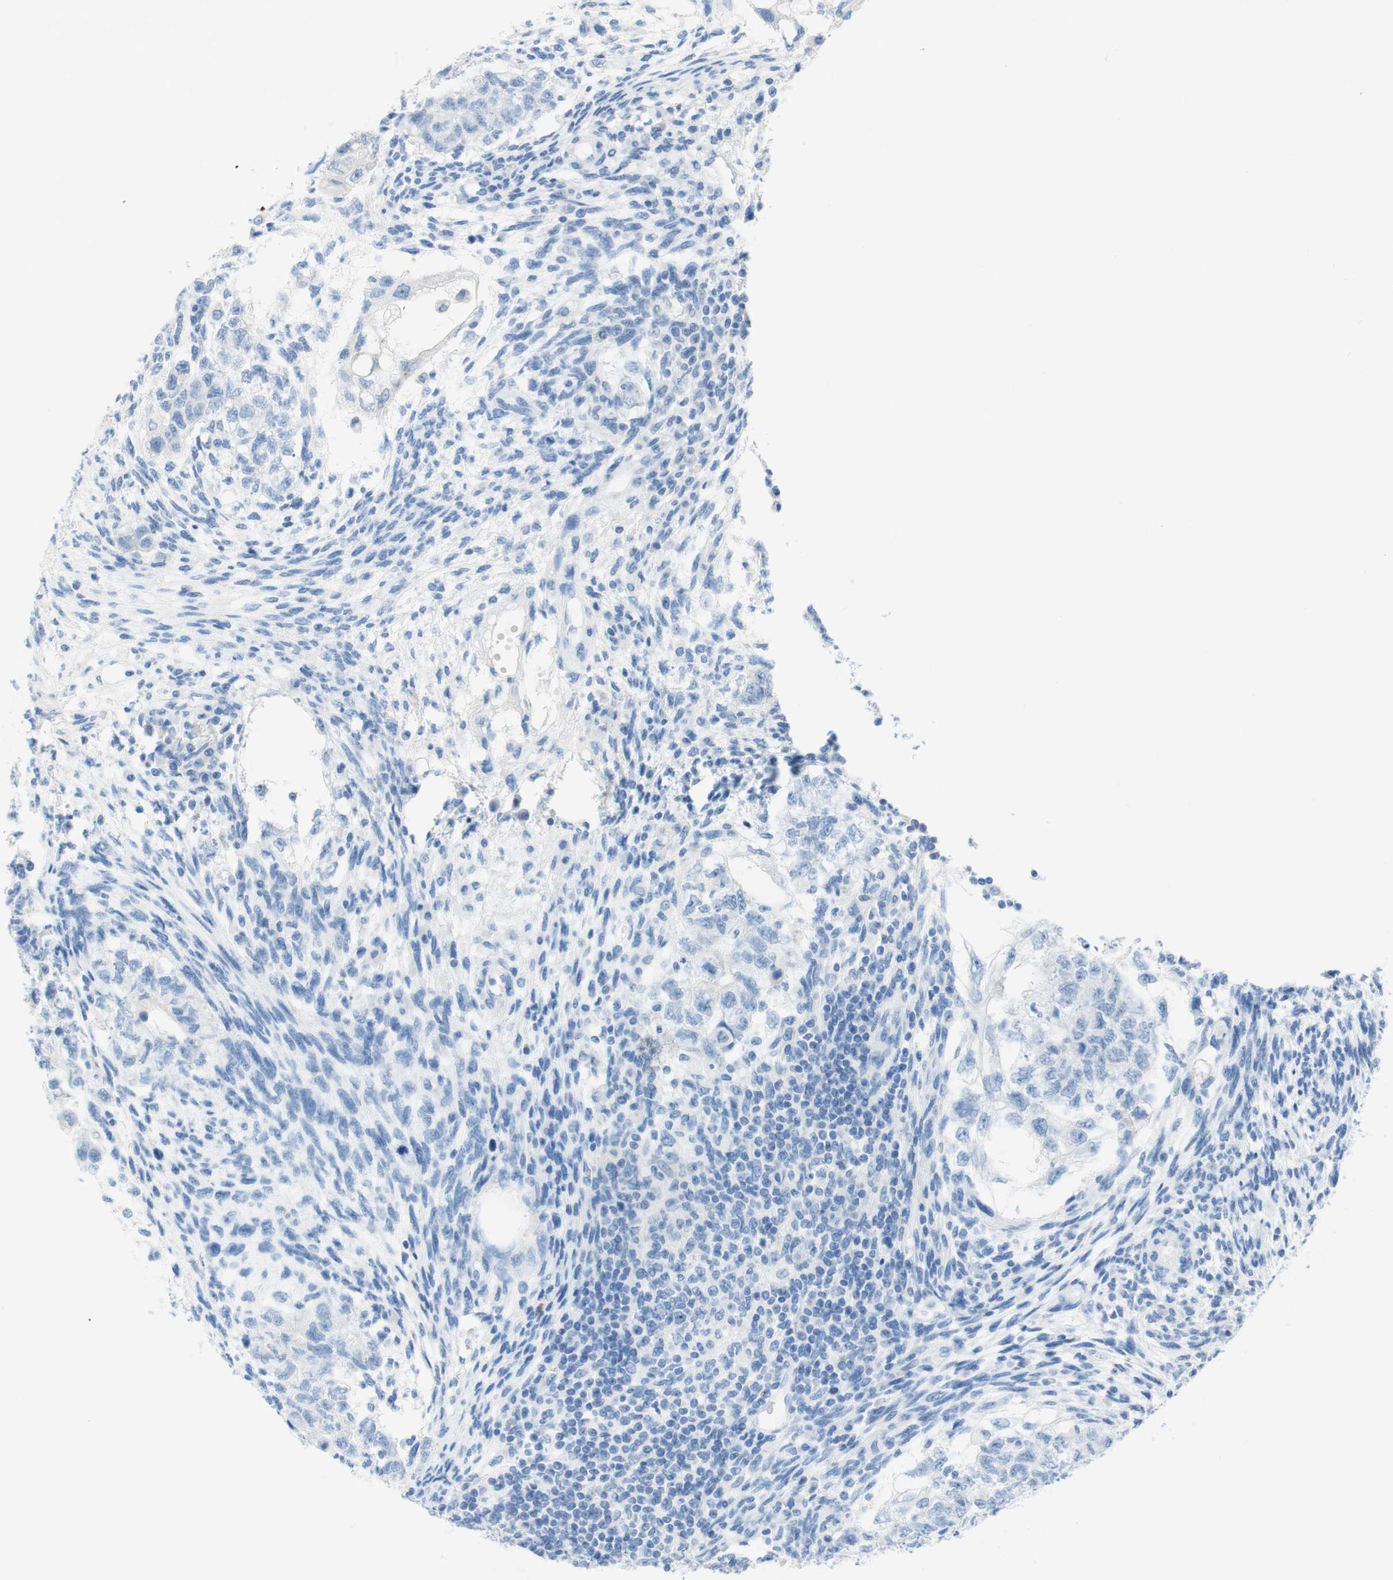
{"staining": {"intensity": "negative", "quantity": "none", "location": "none"}, "tissue": "testis cancer", "cell_type": "Tumor cells", "image_type": "cancer", "snomed": [{"axis": "morphology", "description": "Normal tissue, NOS"}, {"axis": "morphology", "description": "Carcinoma, Embryonal, NOS"}, {"axis": "topography", "description": "Testis"}], "caption": "This image is of testis embryonal carcinoma stained with IHC to label a protein in brown with the nuclei are counter-stained blue. There is no staining in tumor cells.", "gene": "CEACAM1", "patient": {"sex": "male", "age": 36}}